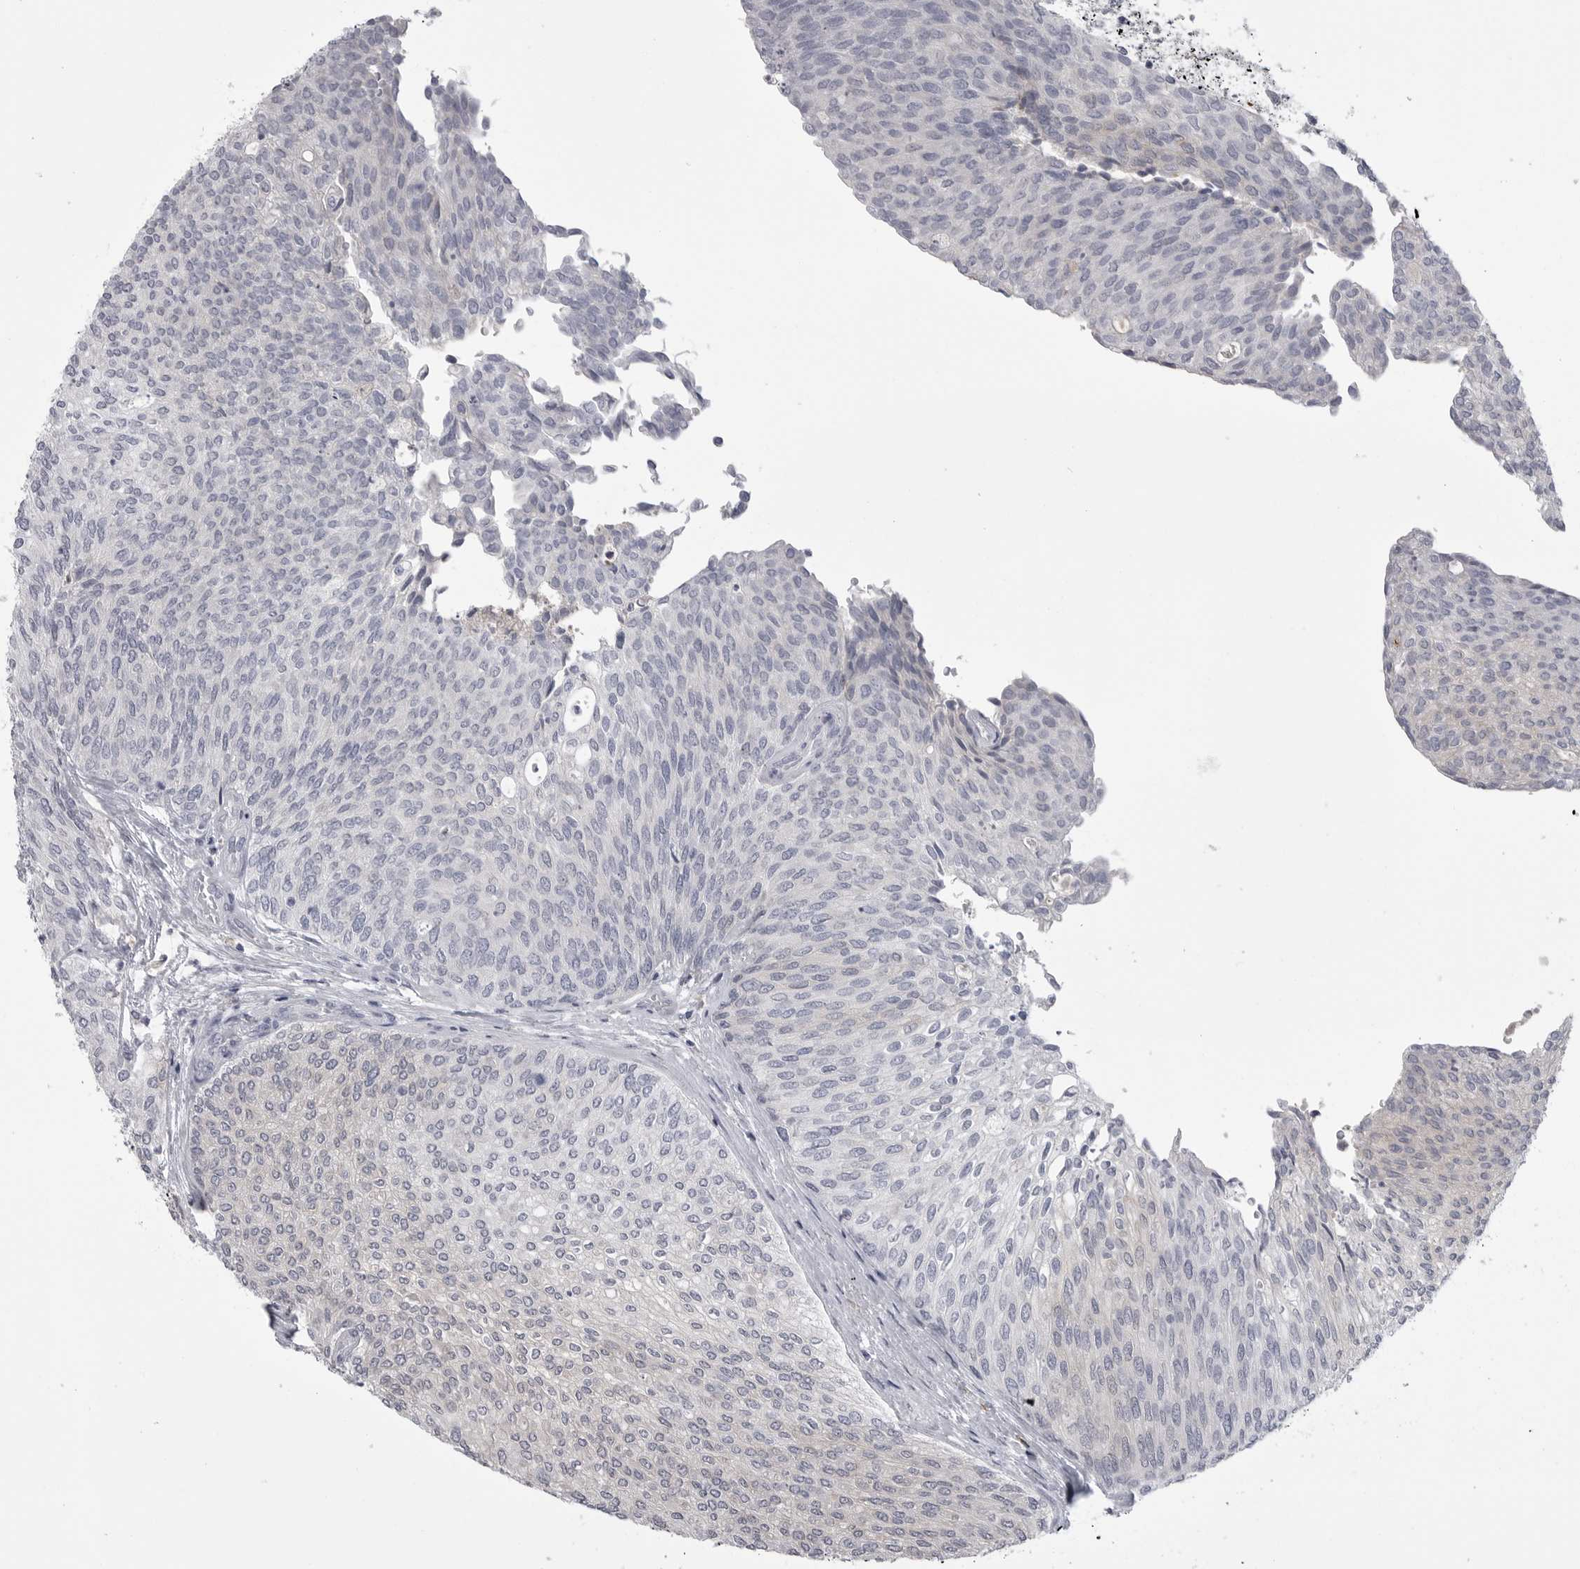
{"staining": {"intensity": "negative", "quantity": "none", "location": "none"}, "tissue": "urothelial cancer", "cell_type": "Tumor cells", "image_type": "cancer", "snomed": [{"axis": "morphology", "description": "Urothelial carcinoma, Low grade"}, {"axis": "topography", "description": "Urinary bladder"}], "caption": "Image shows no protein expression in tumor cells of urothelial cancer tissue. (IHC, brightfield microscopy, high magnification).", "gene": "FKBP2", "patient": {"sex": "female", "age": 79}}